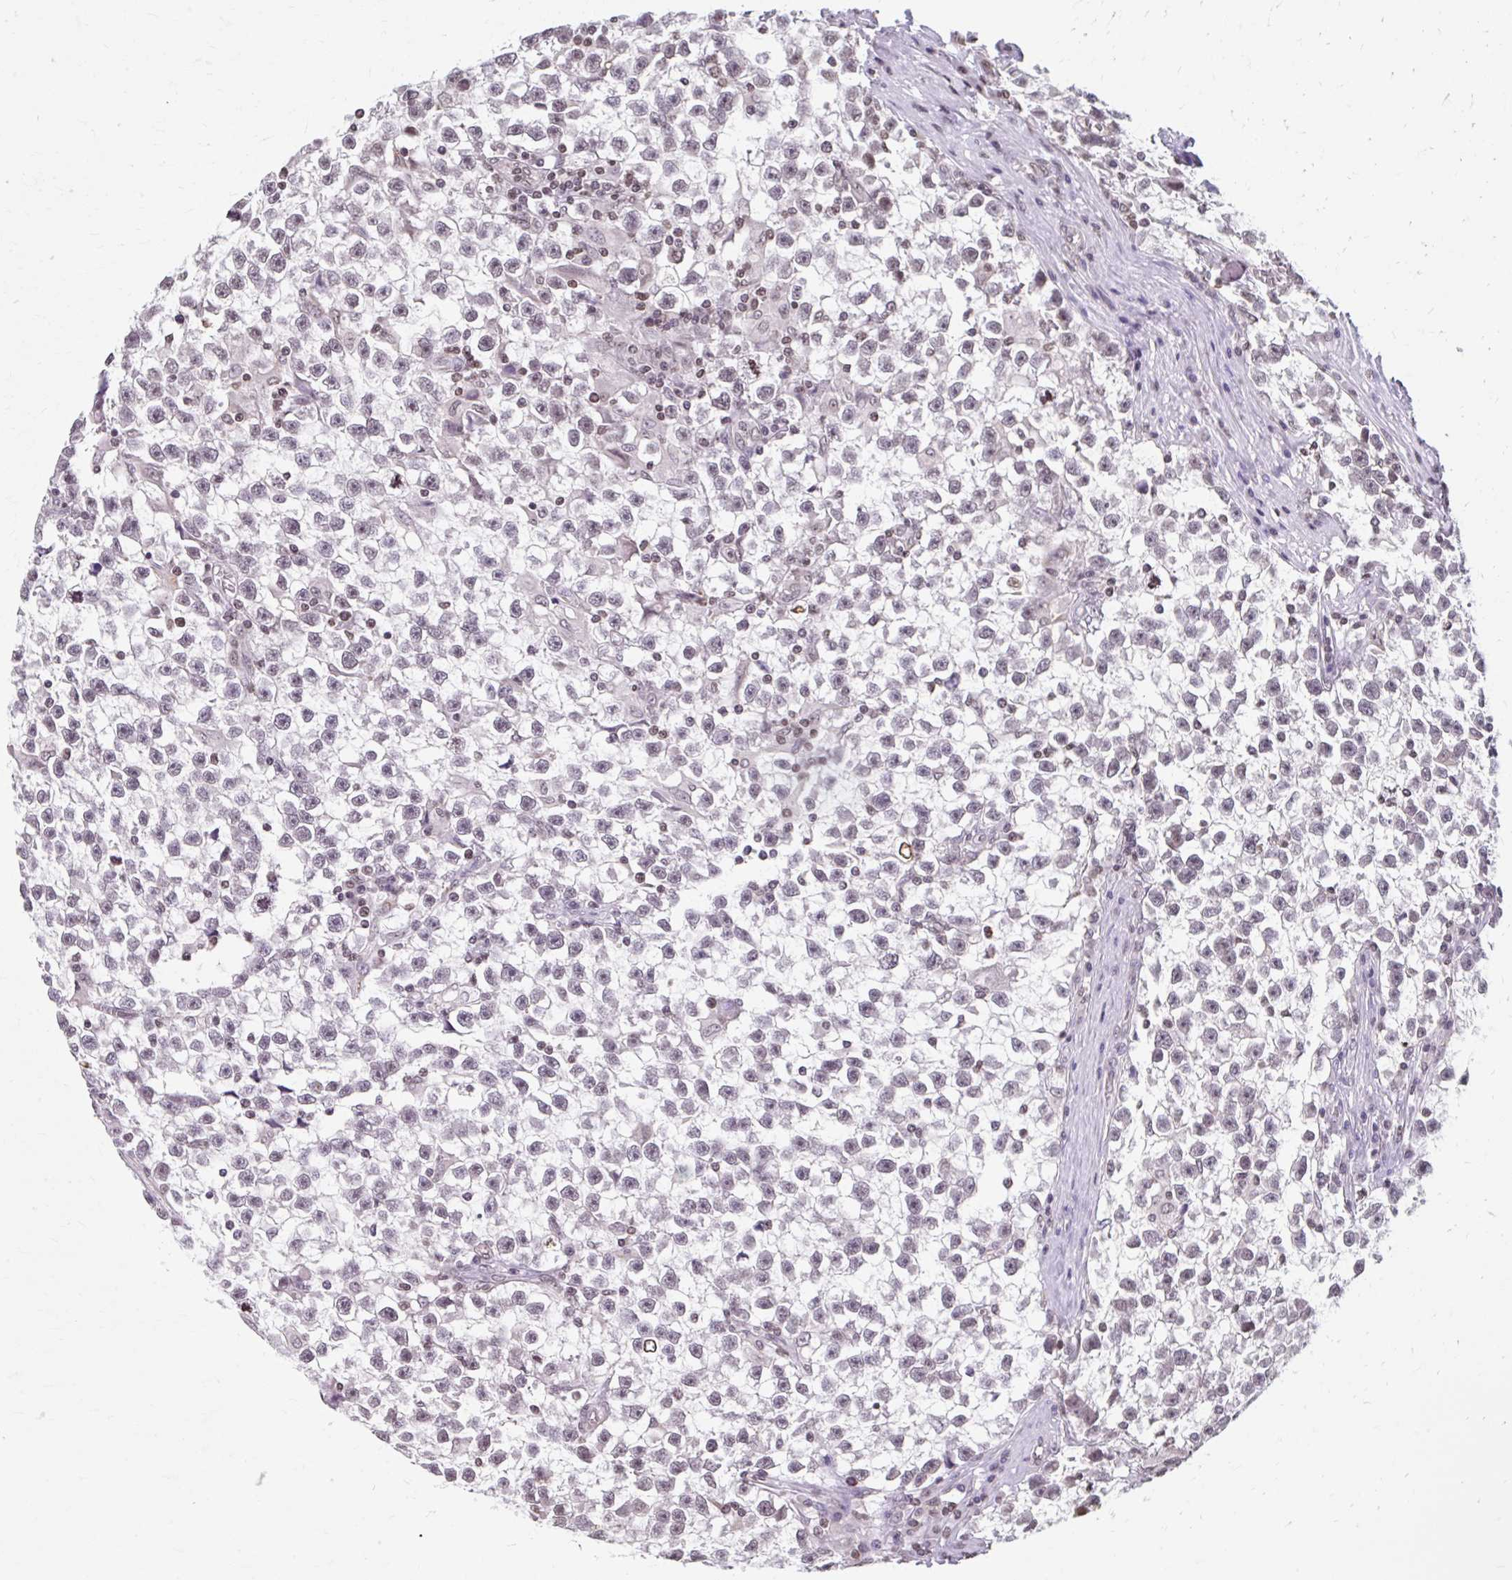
{"staining": {"intensity": "negative", "quantity": "none", "location": "none"}, "tissue": "testis cancer", "cell_type": "Tumor cells", "image_type": "cancer", "snomed": [{"axis": "morphology", "description": "Seminoma, NOS"}, {"axis": "topography", "description": "Testis"}], "caption": "The photomicrograph shows no staining of tumor cells in seminoma (testis). (DAB (3,3'-diaminobenzidine) IHC visualized using brightfield microscopy, high magnification).", "gene": "ORC3", "patient": {"sex": "male", "age": 31}}